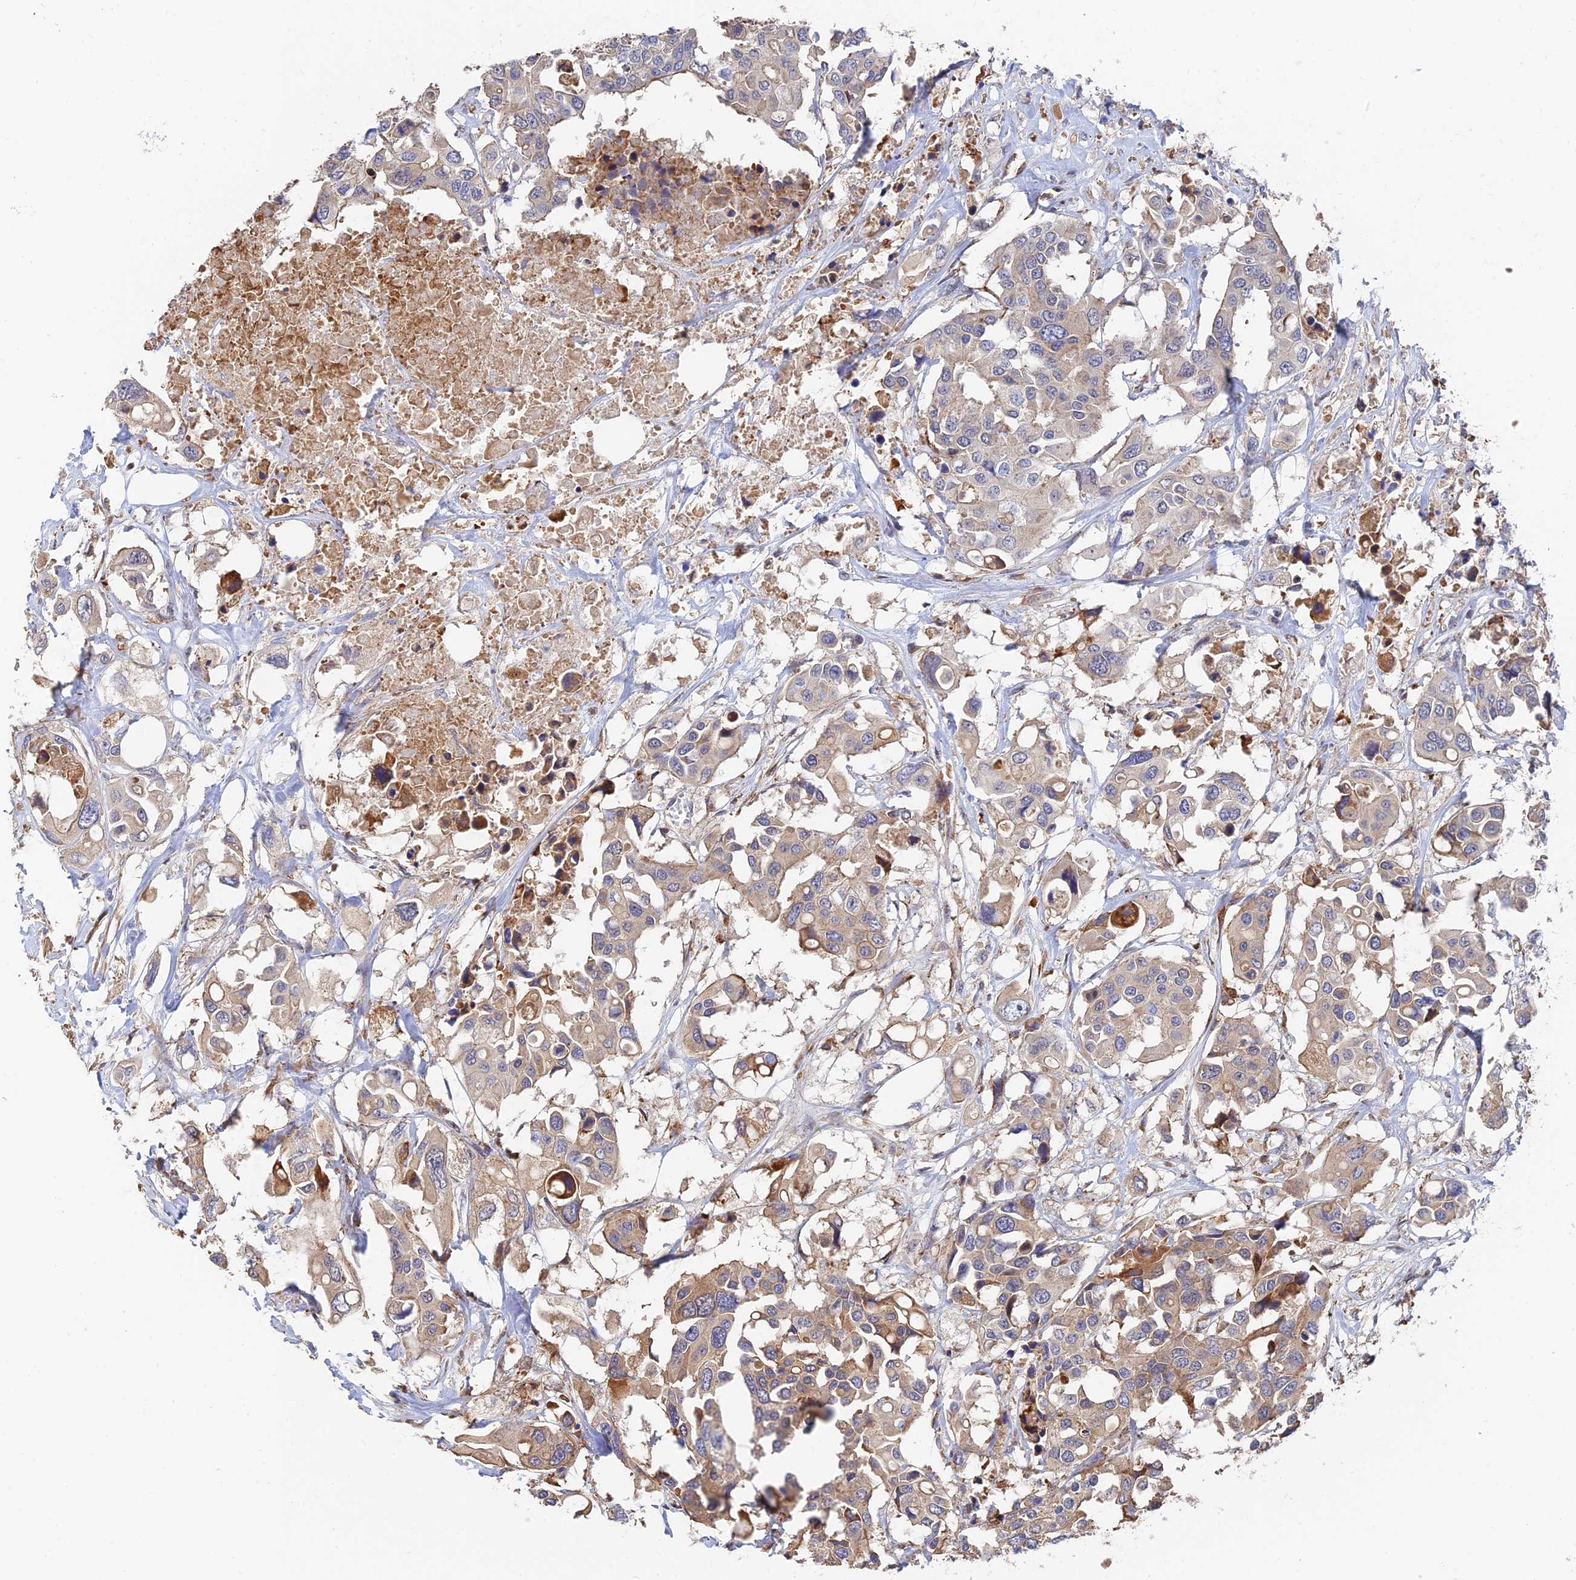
{"staining": {"intensity": "weak", "quantity": ">75%", "location": "cytoplasmic/membranous"}, "tissue": "colorectal cancer", "cell_type": "Tumor cells", "image_type": "cancer", "snomed": [{"axis": "morphology", "description": "Adenocarcinoma, NOS"}, {"axis": "topography", "description": "Colon"}], "caption": "Adenocarcinoma (colorectal) stained for a protein (brown) shows weak cytoplasmic/membranous positive expression in about >75% of tumor cells.", "gene": "WBP11", "patient": {"sex": "male", "age": 77}}